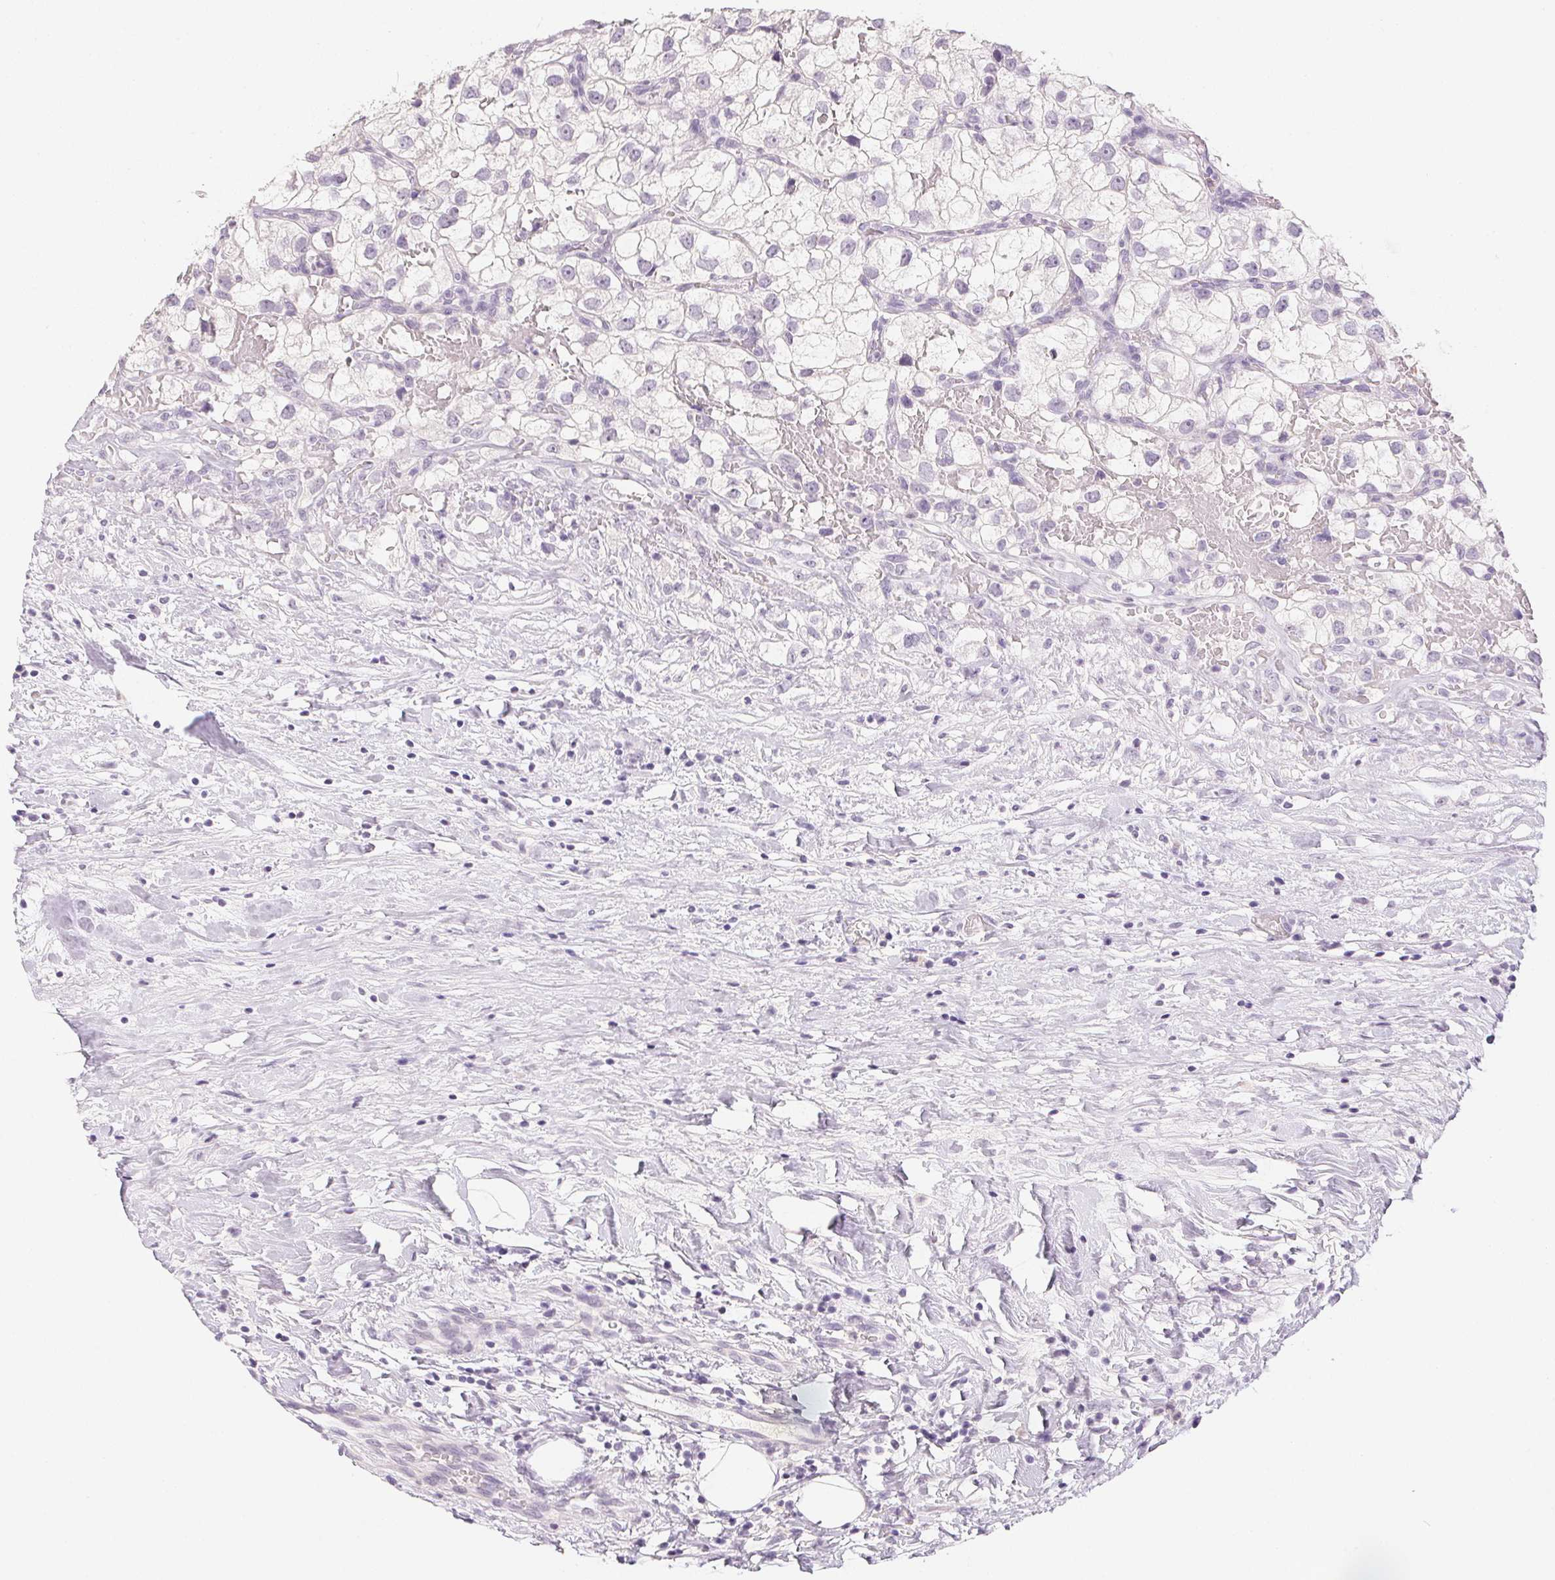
{"staining": {"intensity": "negative", "quantity": "none", "location": "none"}, "tissue": "renal cancer", "cell_type": "Tumor cells", "image_type": "cancer", "snomed": [{"axis": "morphology", "description": "Adenocarcinoma, NOS"}, {"axis": "topography", "description": "Kidney"}], "caption": "Tumor cells show no significant expression in adenocarcinoma (renal).", "gene": "PPY", "patient": {"sex": "male", "age": 59}}